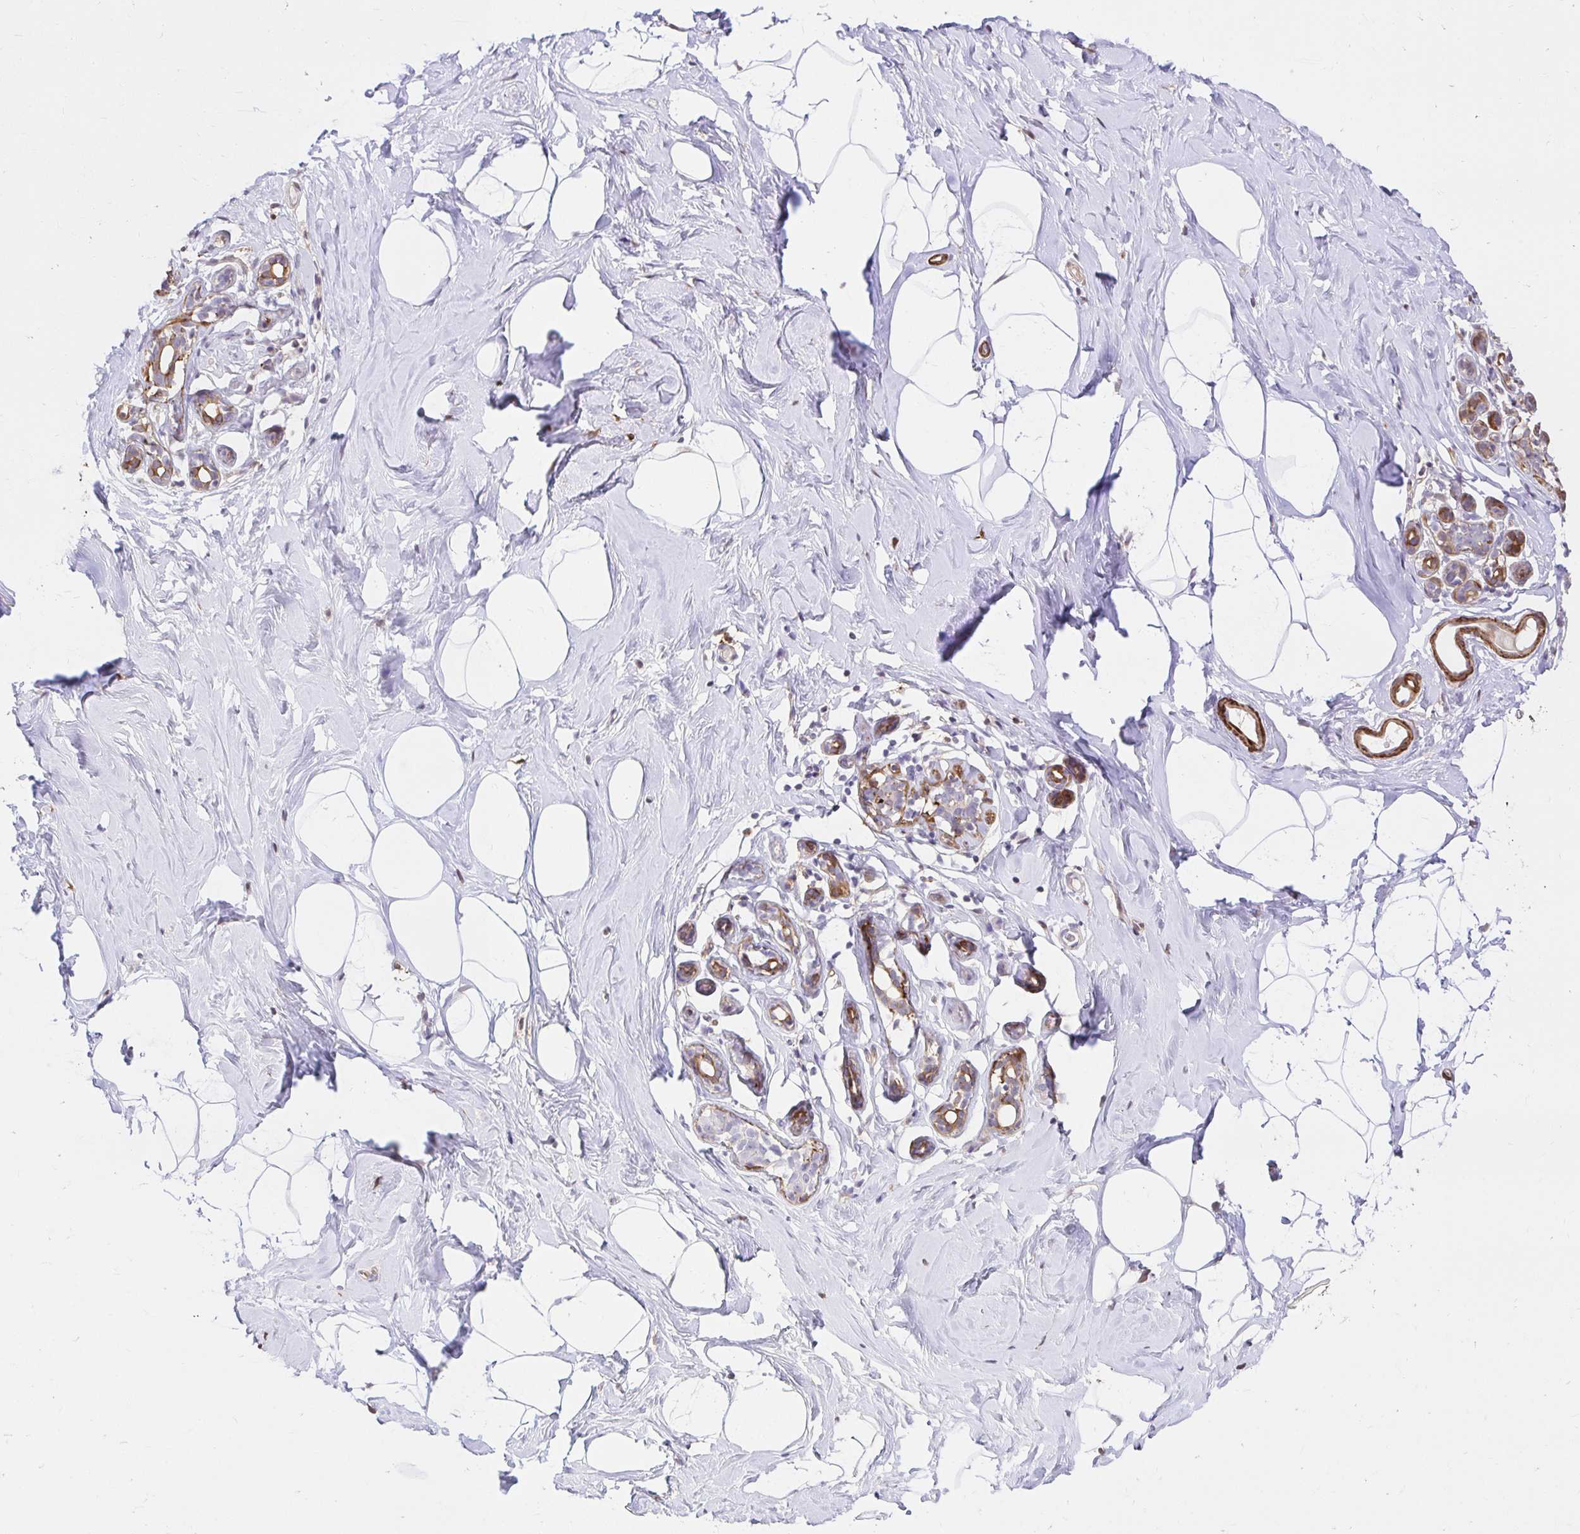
{"staining": {"intensity": "negative", "quantity": "none", "location": "none"}, "tissue": "breast", "cell_type": "Adipocytes", "image_type": "normal", "snomed": [{"axis": "morphology", "description": "Normal tissue, NOS"}, {"axis": "topography", "description": "Breast"}], "caption": "IHC photomicrograph of benign breast: human breast stained with DAB demonstrates no significant protein positivity in adipocytes. Nuclei are stained in blue.", "gene": "GSN", "patient": {"sex": "female", "age": 32}}